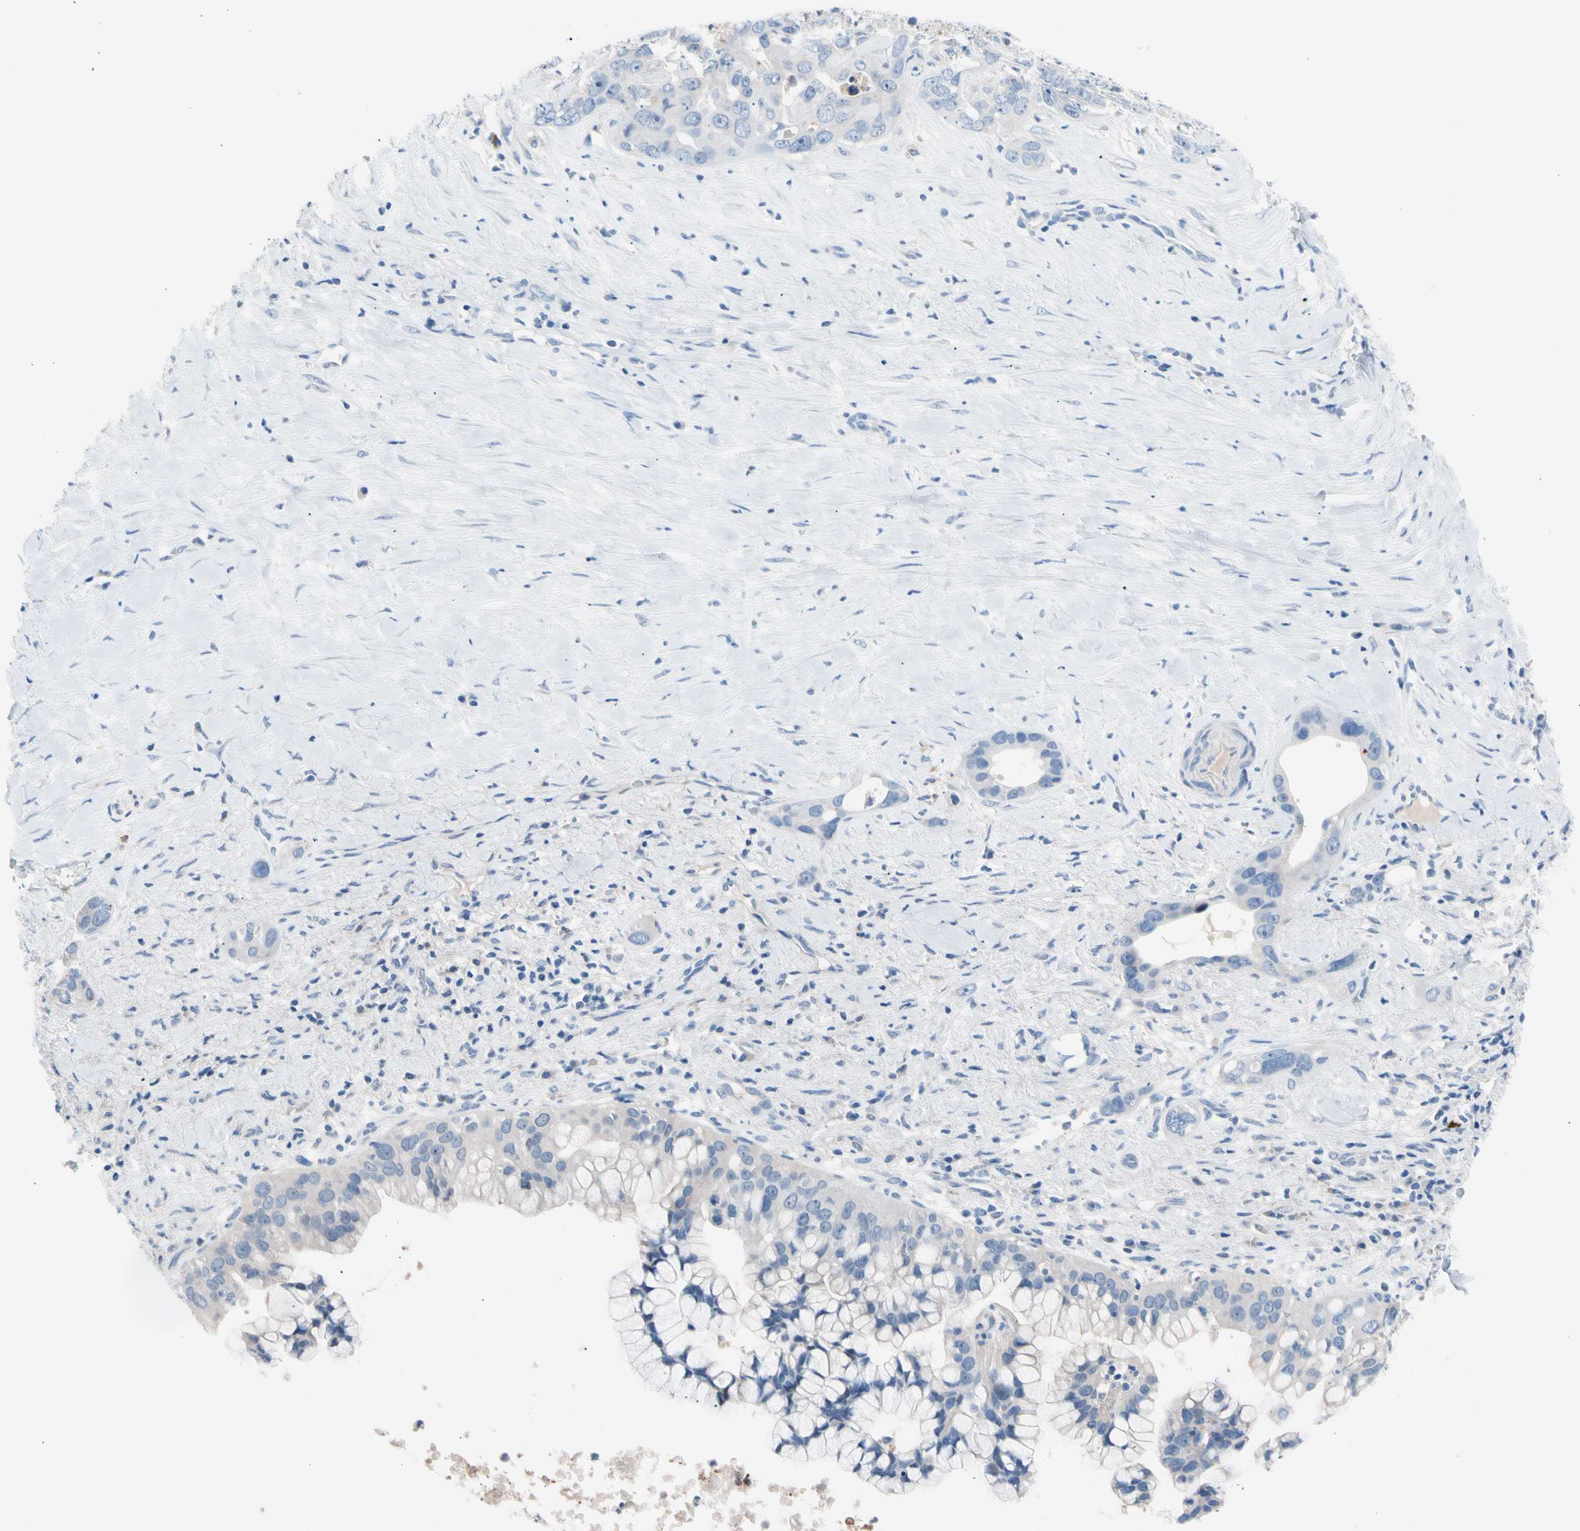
{"staining": {"intensity": "negative", "quantity": "none", "location": "none"}, "tissue": "liver cancer", "cell_type": "Tumor cells", "image_type": "cancer", "snomed": [{"axis": "morphology", "description": "Cholangiocarcinoma"}, {"axis": "topography", "description": "Liver"}], "caption": "Cholangiocarcinoma (liver) was stained to show a protein in brown. There is no significant expression in tumor cells.", "gene": "CASQ1", "patient": {"sex": "female", "age": 65}}